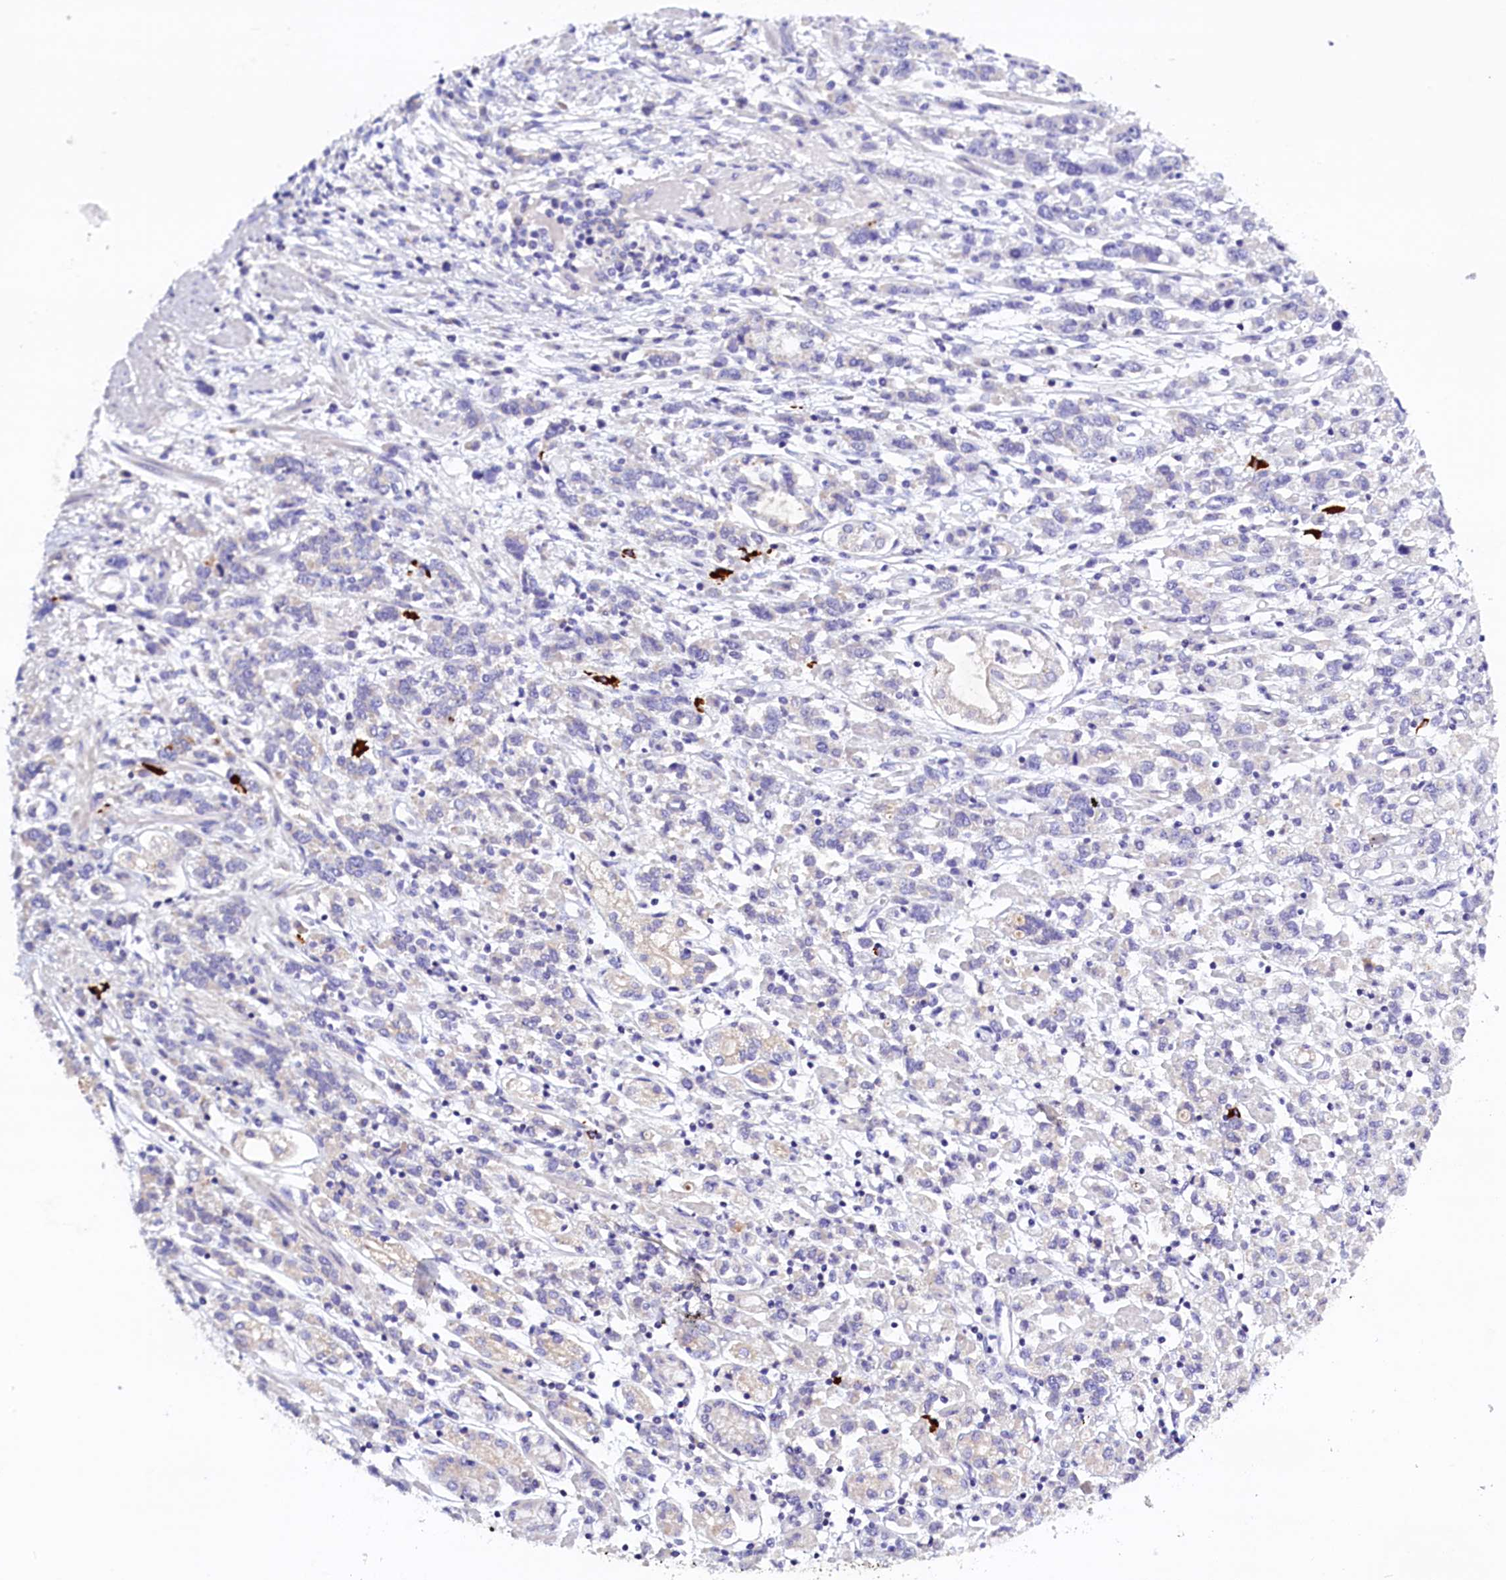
{"staining": {"intensity": "negative", "quantity": "none", "location": "none"}, "tissue": "stomach cancer", "cell_type": "Tumor cells", "image_type": "cancer", "snomed": [{"axis": "morphology", "description": "Adenocarcinoma, NOS"}, {"axis": "topography", "description": "Stomach"}], "caption": "There is no significant positivity in tumor cells of stomach cancer (adenocarcinoma). (Brightfield microscopy of DAB (3,3'-diaminobenzidine) immunohistochemistry (IHC) at high magnification).", "gene": "RTTN", "patient": {"sex": "female", "age": 76}}